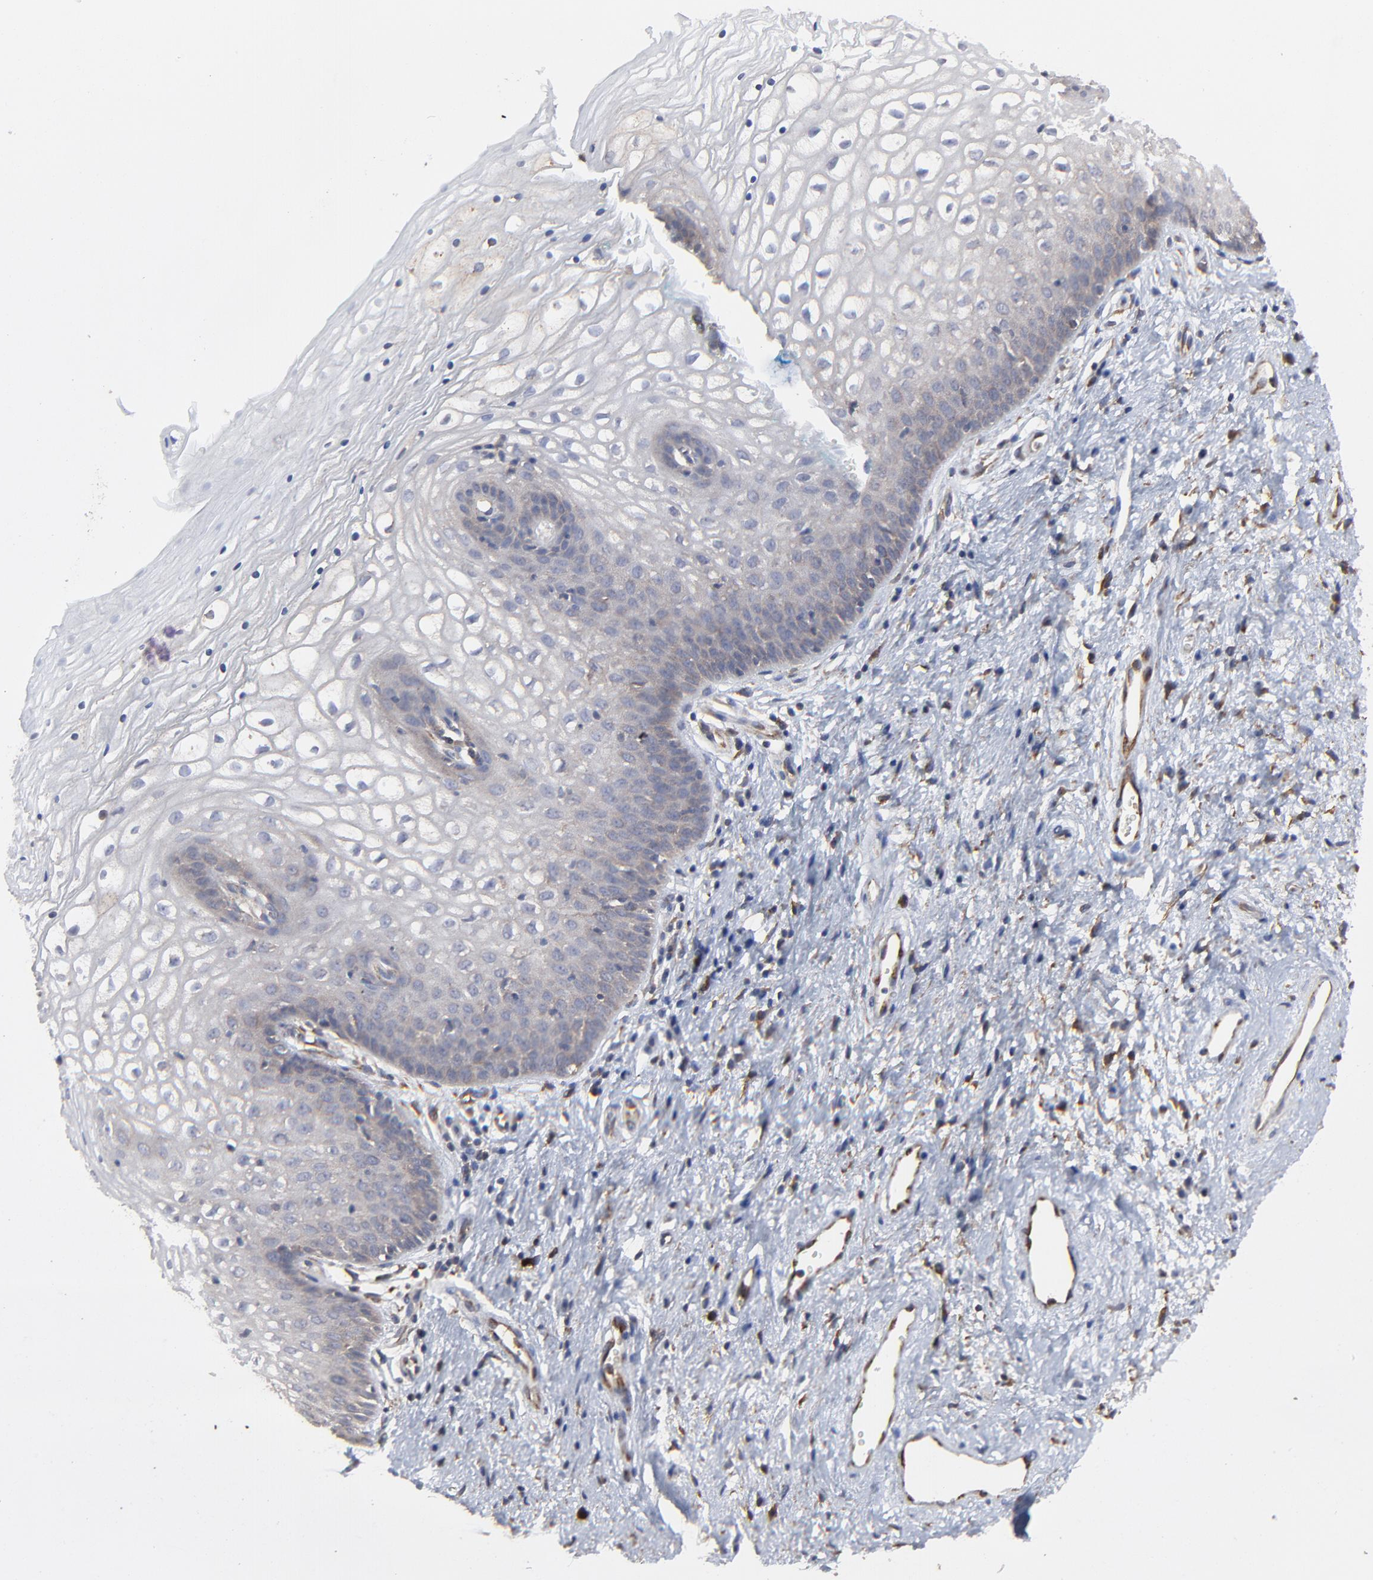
{"staining": {"intensity": "weak", "quantity": "<25%", "location": "cytoplasmic/membranous"}, "tissue": "vagina", "cell_type": "Squamous epithelial cells", "image_type": "normal", "snomed": [{"axis": "morphology", "description": "Normal tissue, NOS"}, {"axis": "topography", "description": "Vagina"}], "caption": "Vagina was stained to show a protein in brown. There is no significant expression in squamous epithelial cells. (Brightfield microscopy of DAB immunohistochemistry (IHC) at high magnification).", "gene": "RAB9A", "patient": {"sex": "female", "age": 34}}